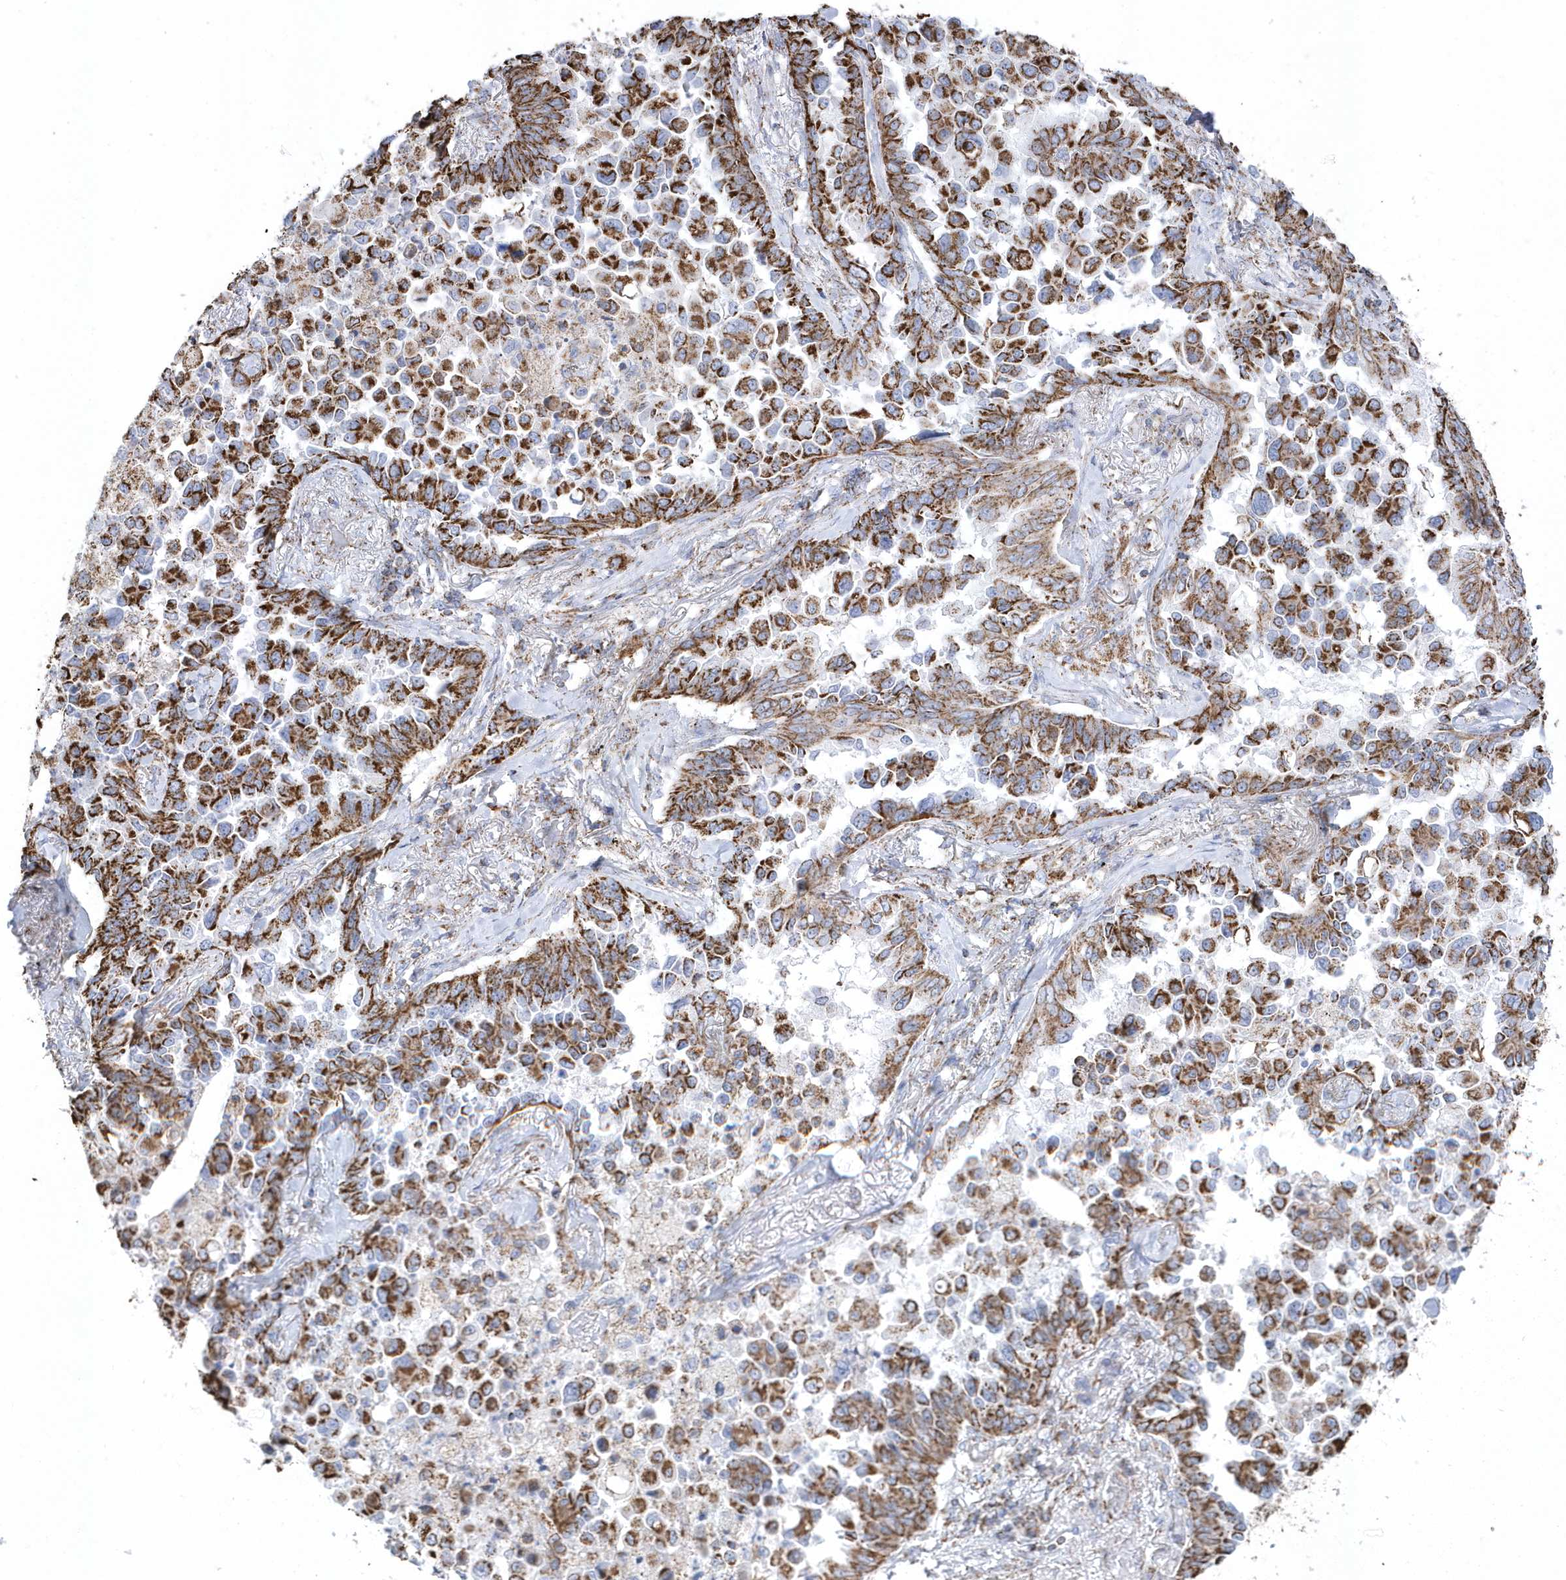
{"staining": {"intensity": "strong", "quantity": ">75%", "location": "cytoplasmic/membranous"}, "tissue": "lung cancer", "cell_type": "Tumor cells", "image_type": "cancer", "snomed": [{"axis": "morphology", "description": "Adenocarcinoma, NOS"}, {"axis": "topography", "description": "Lung"}], "caption": "Lung adenocarcinoma was stained to show a protein in brown. There is high levels of strong cytoplasmic/membranous staining in about >75% of tumor cells. Ihc stains the protein of interest in brown and the nuclei are stained blue.", "gene": "GTPBP8", "patient": {"sex": "female", "age": 67}}